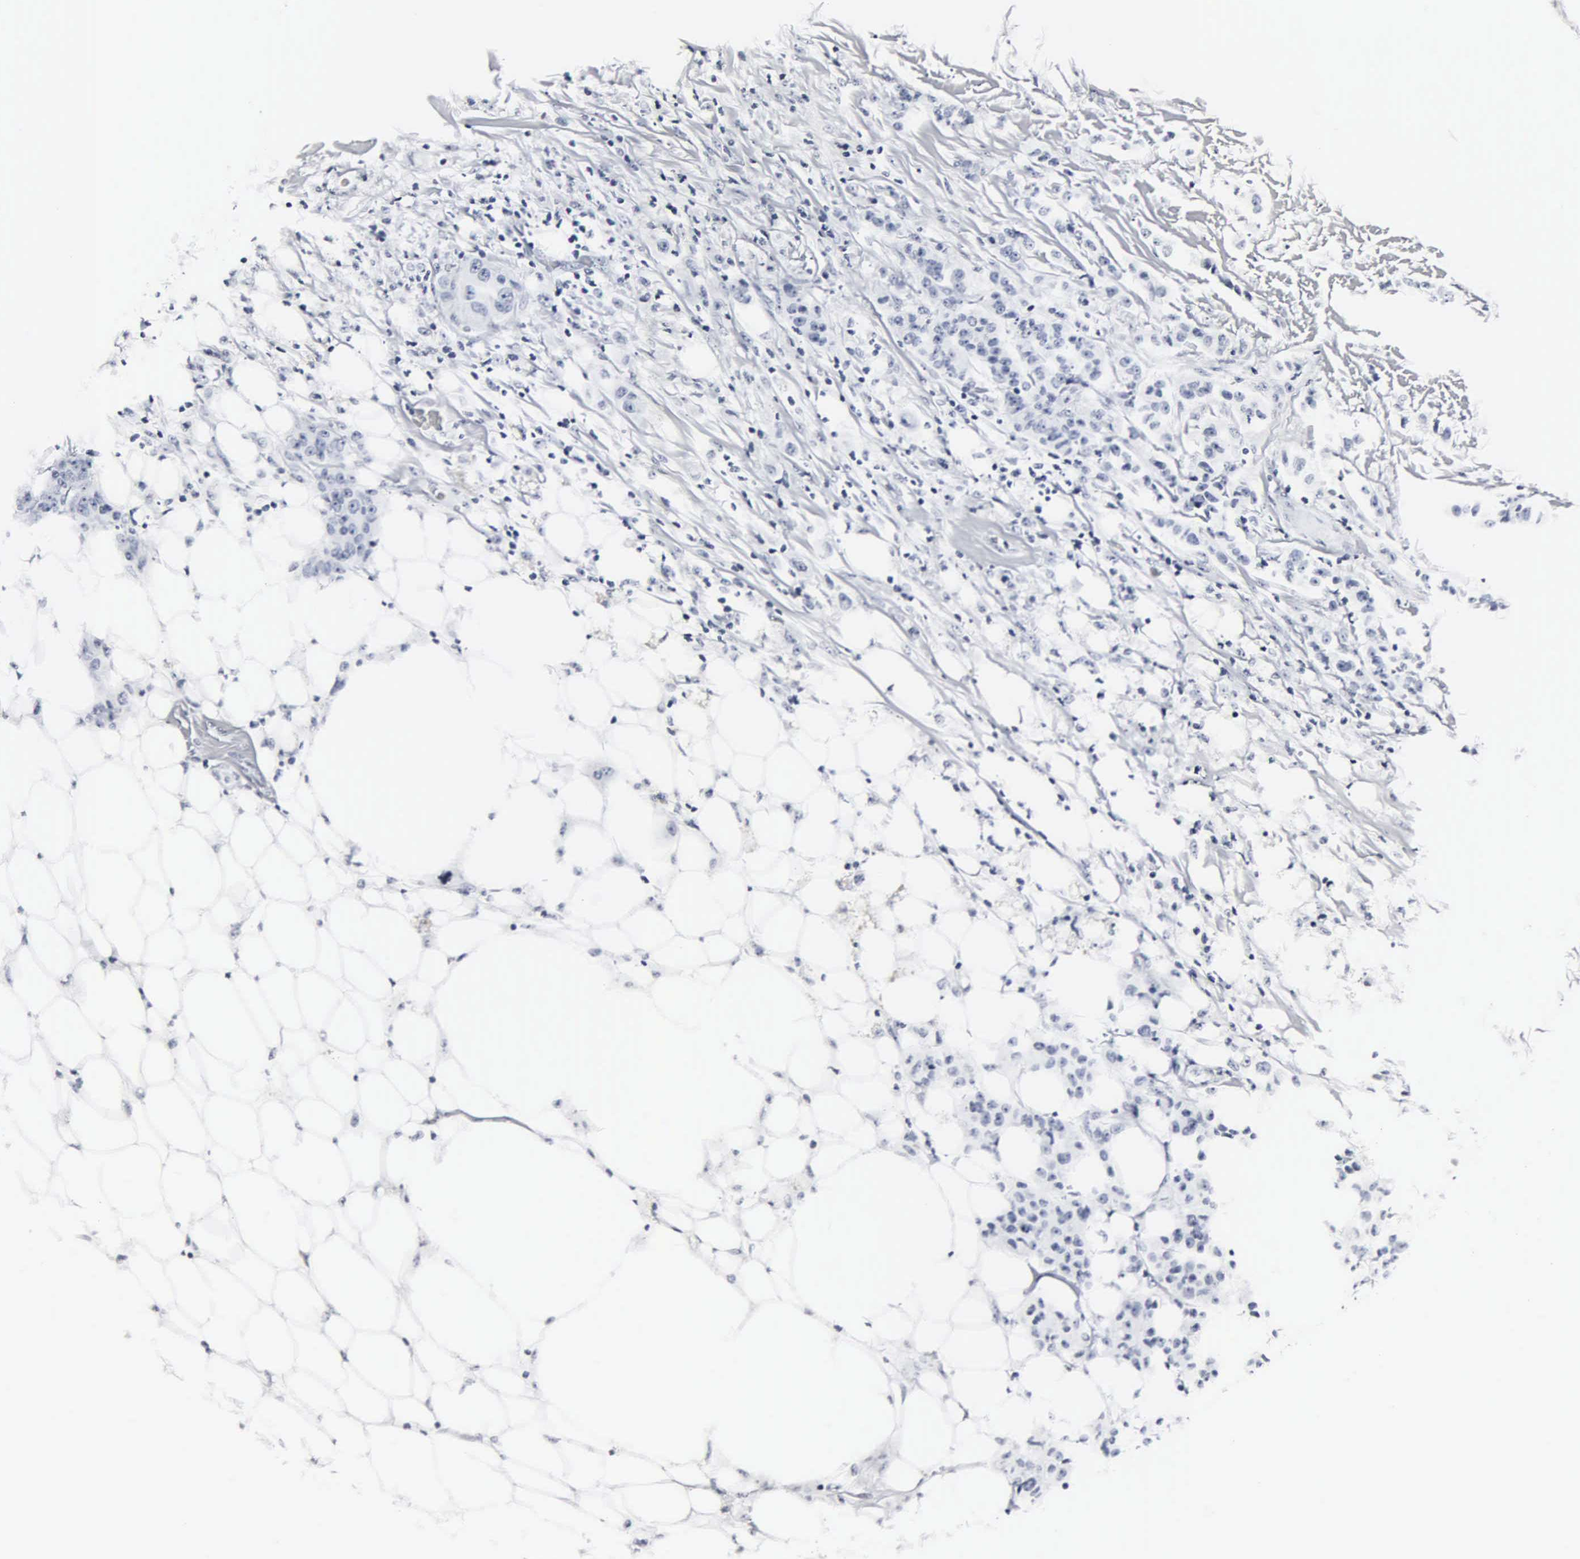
{"staining": {"intensity": "negative", "quantity": "none", "location": "none"}, "tissue": "breast cancer", "cell_type": "Tumor cells", "image_type": "cancer", "snomed": [{"axis": "morphology", "description": "Duct carcinoma"}, {"axis": "topography", "description": "Breast"}], "caption": "High power microscopy photomicrograph of an IHC histopathology image of breast cancer, revealing no significant positivity in tumor cells.", "gene": "DGCR2", "patient": {"sex": "female", "age": 40}}